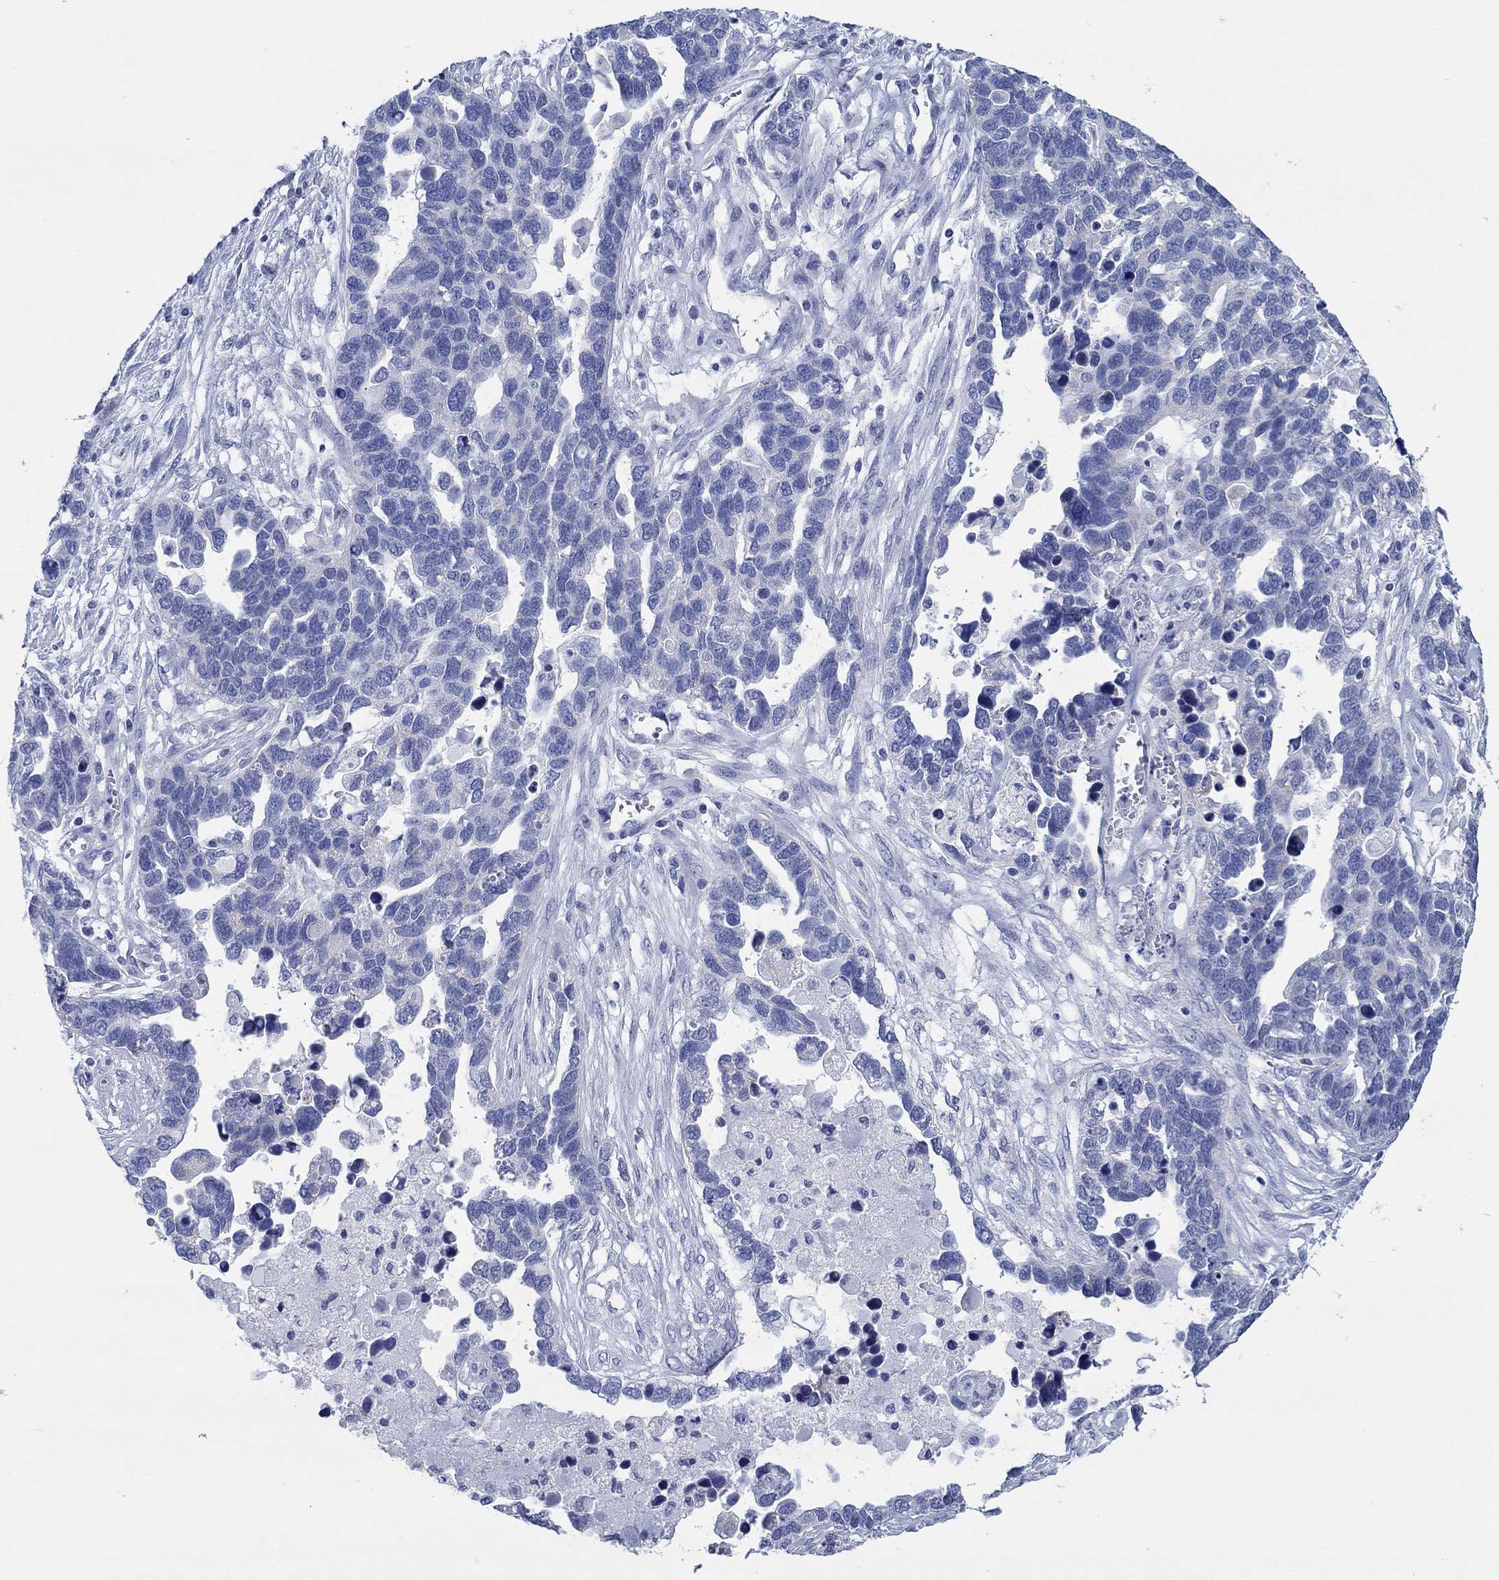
{"staining": {"intensity": "negative", "quantity": "none", "location": "none"}, "tissue": "ovarian cancer", "cell_type": "Tumor cells", "image_type": "cancer", "snomed": [{"axis": "morphology", "description": "Cystadenocarcinoma, serous, NOS"}, {"axis": "topography", "description": "Ovary"}], "caption": "Tumor cells show no significant protein positivity in serous cystadenocarcinoma (ovarian).", "gene": "HCRT", "patient": {"sex": "female", "age": 54}}